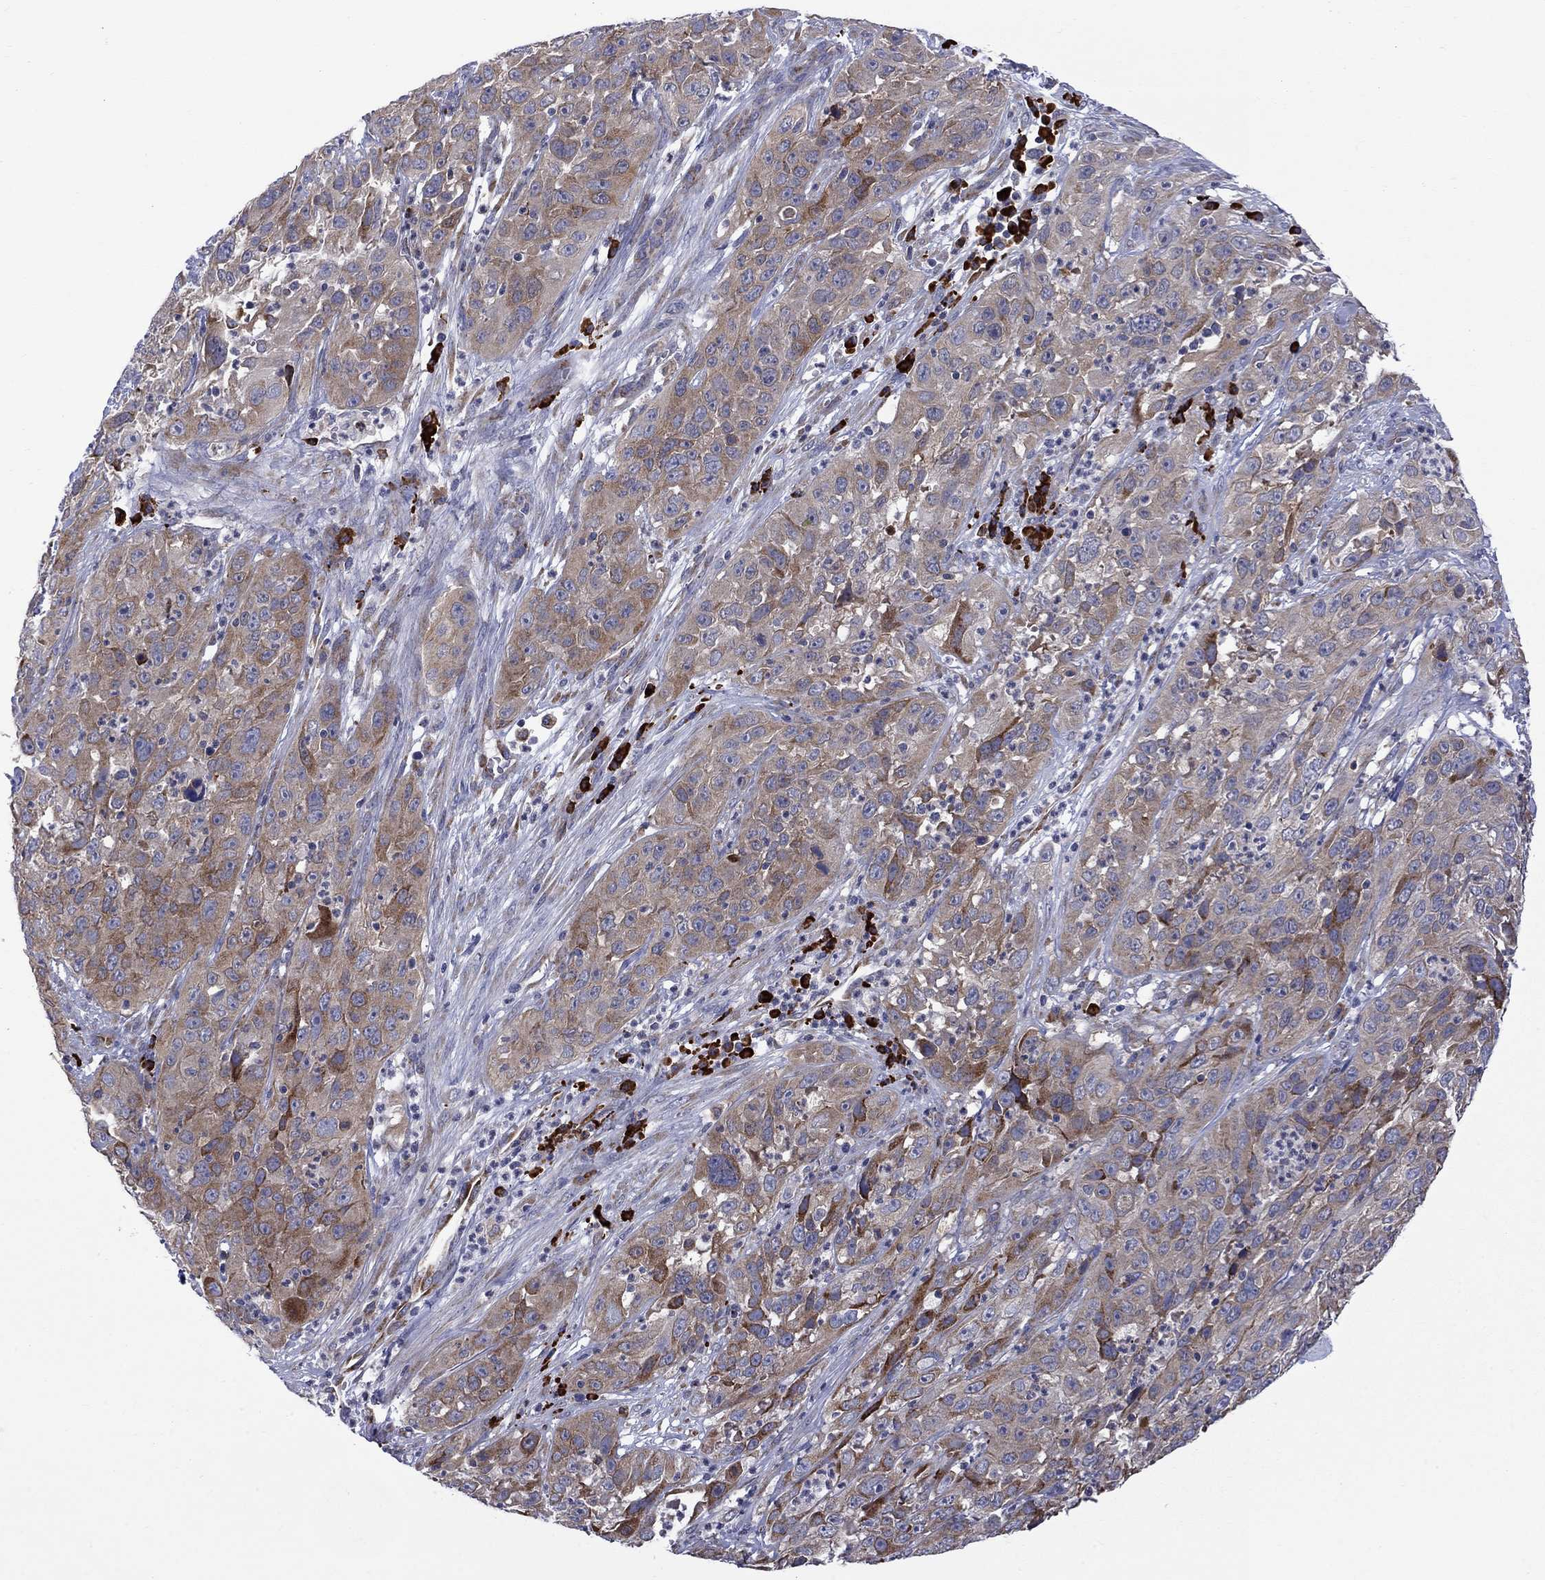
{"staining": {"intensity": "moderate", "quantity": "25%-75%", "location": "cytoplasmic/membranous"}, "tissue": "cervical cancer", "cell_type": "Tumor cells", "image_type": "cancer", "snomed": [{"axis": "morphology", "description": "Squamous cell carcinoma, NOS"}, {"axis": "topography", "description": "Cervix"}], "caption": "About 25%-75% of tumor cells in cervical cancer (squamous cell carcinoma) show moderate cytoplasmic/membranous protein staining as visualized by brown immunohistochemical staining.", "gene": "ASNS", "patient": {"sex": "female", "age": 32}}